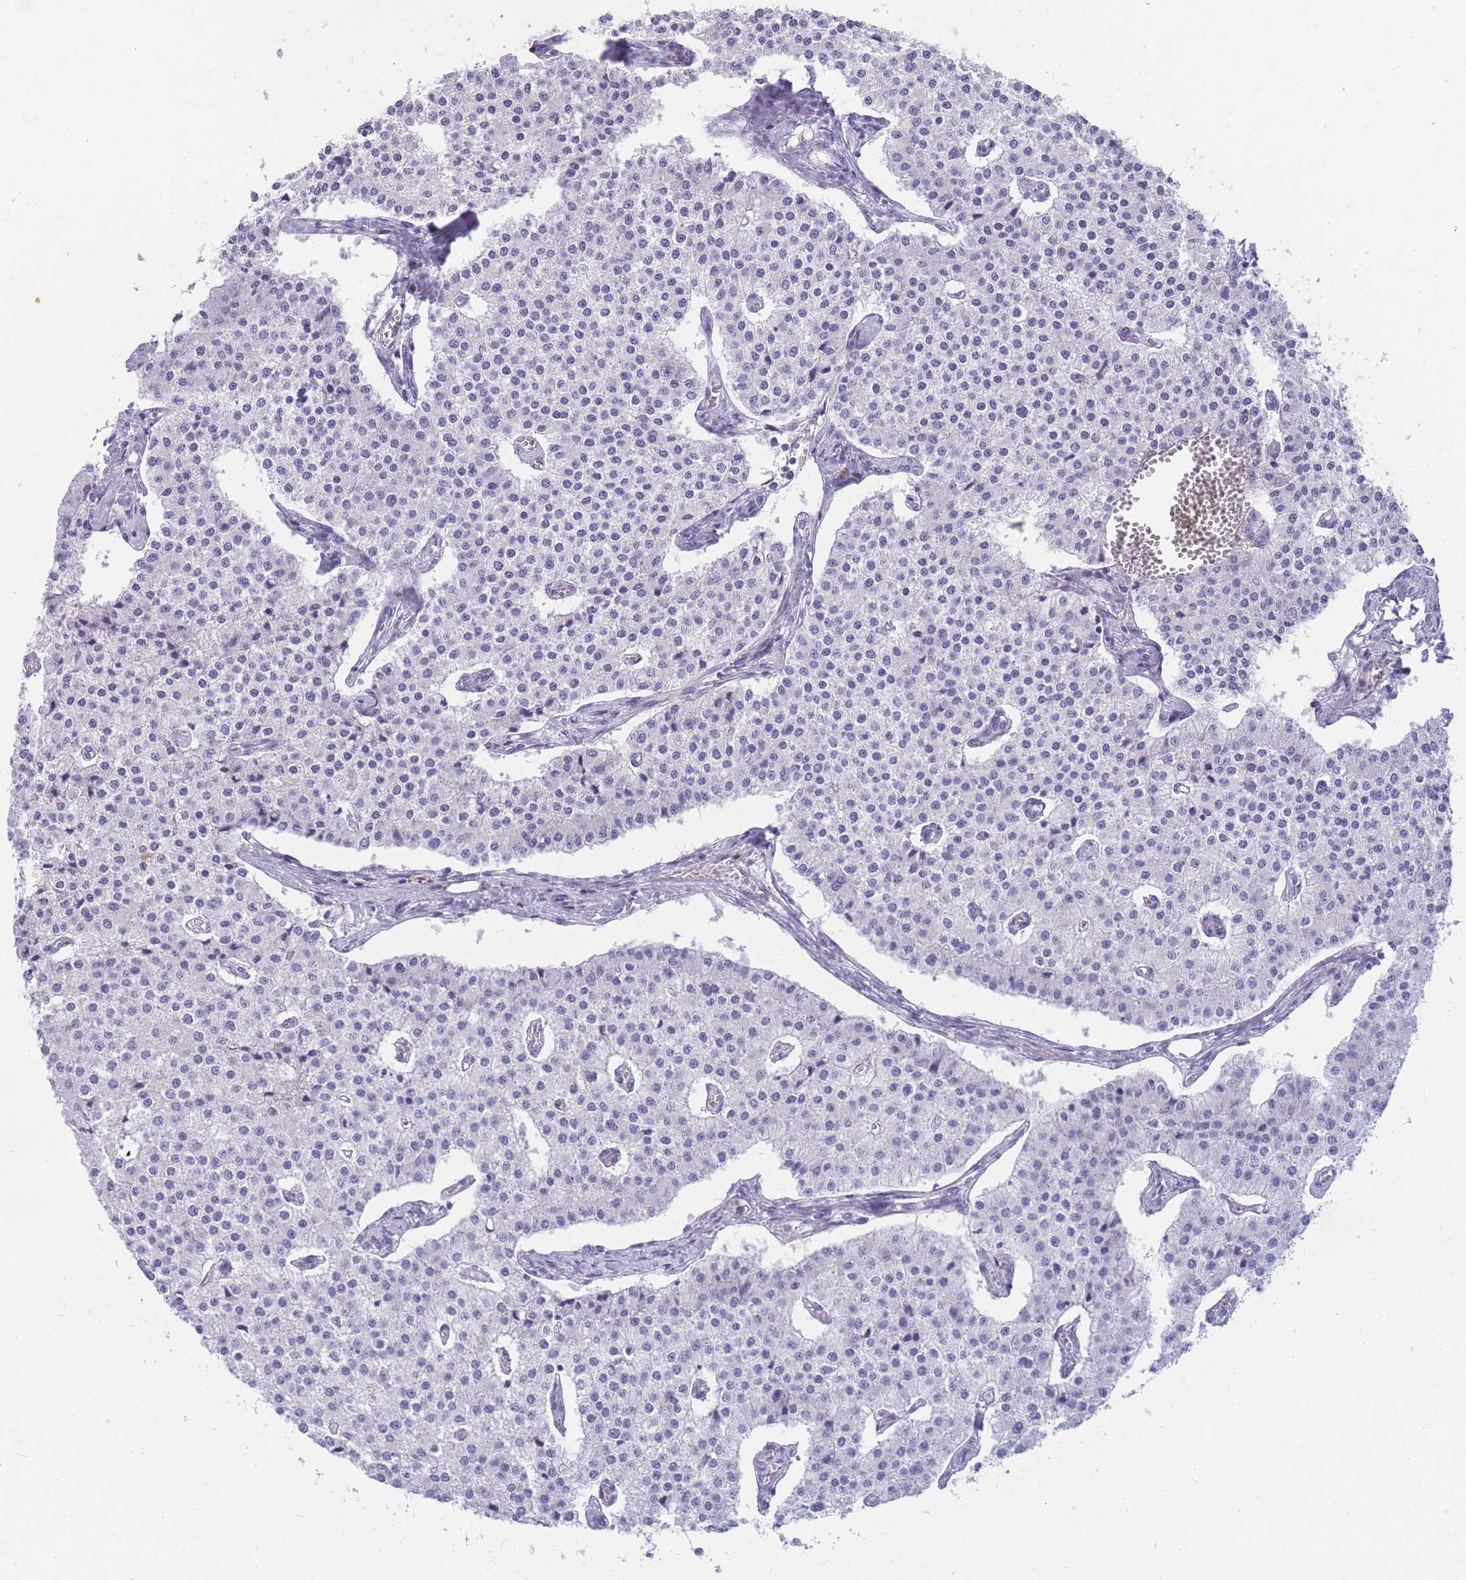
{"staining": {"intensity": "negative", "quantity": "none", "location": "none"}, "tissue": "carcinoid", "cell_type": "Tumor cells", "image_type": "cancer", "snomed": [{"axis": "morphology", "description": "Carcinoid, malignant, NOS"}, {"axis": "topography", "description": "Colon"}], "caption": "Human carcinoid stained for a protein using immunohistochemistry (IHC) displays no staining in tumor cells.", "gene": "NKX1-2", "patient": {"sex": "female", "age": 52}}